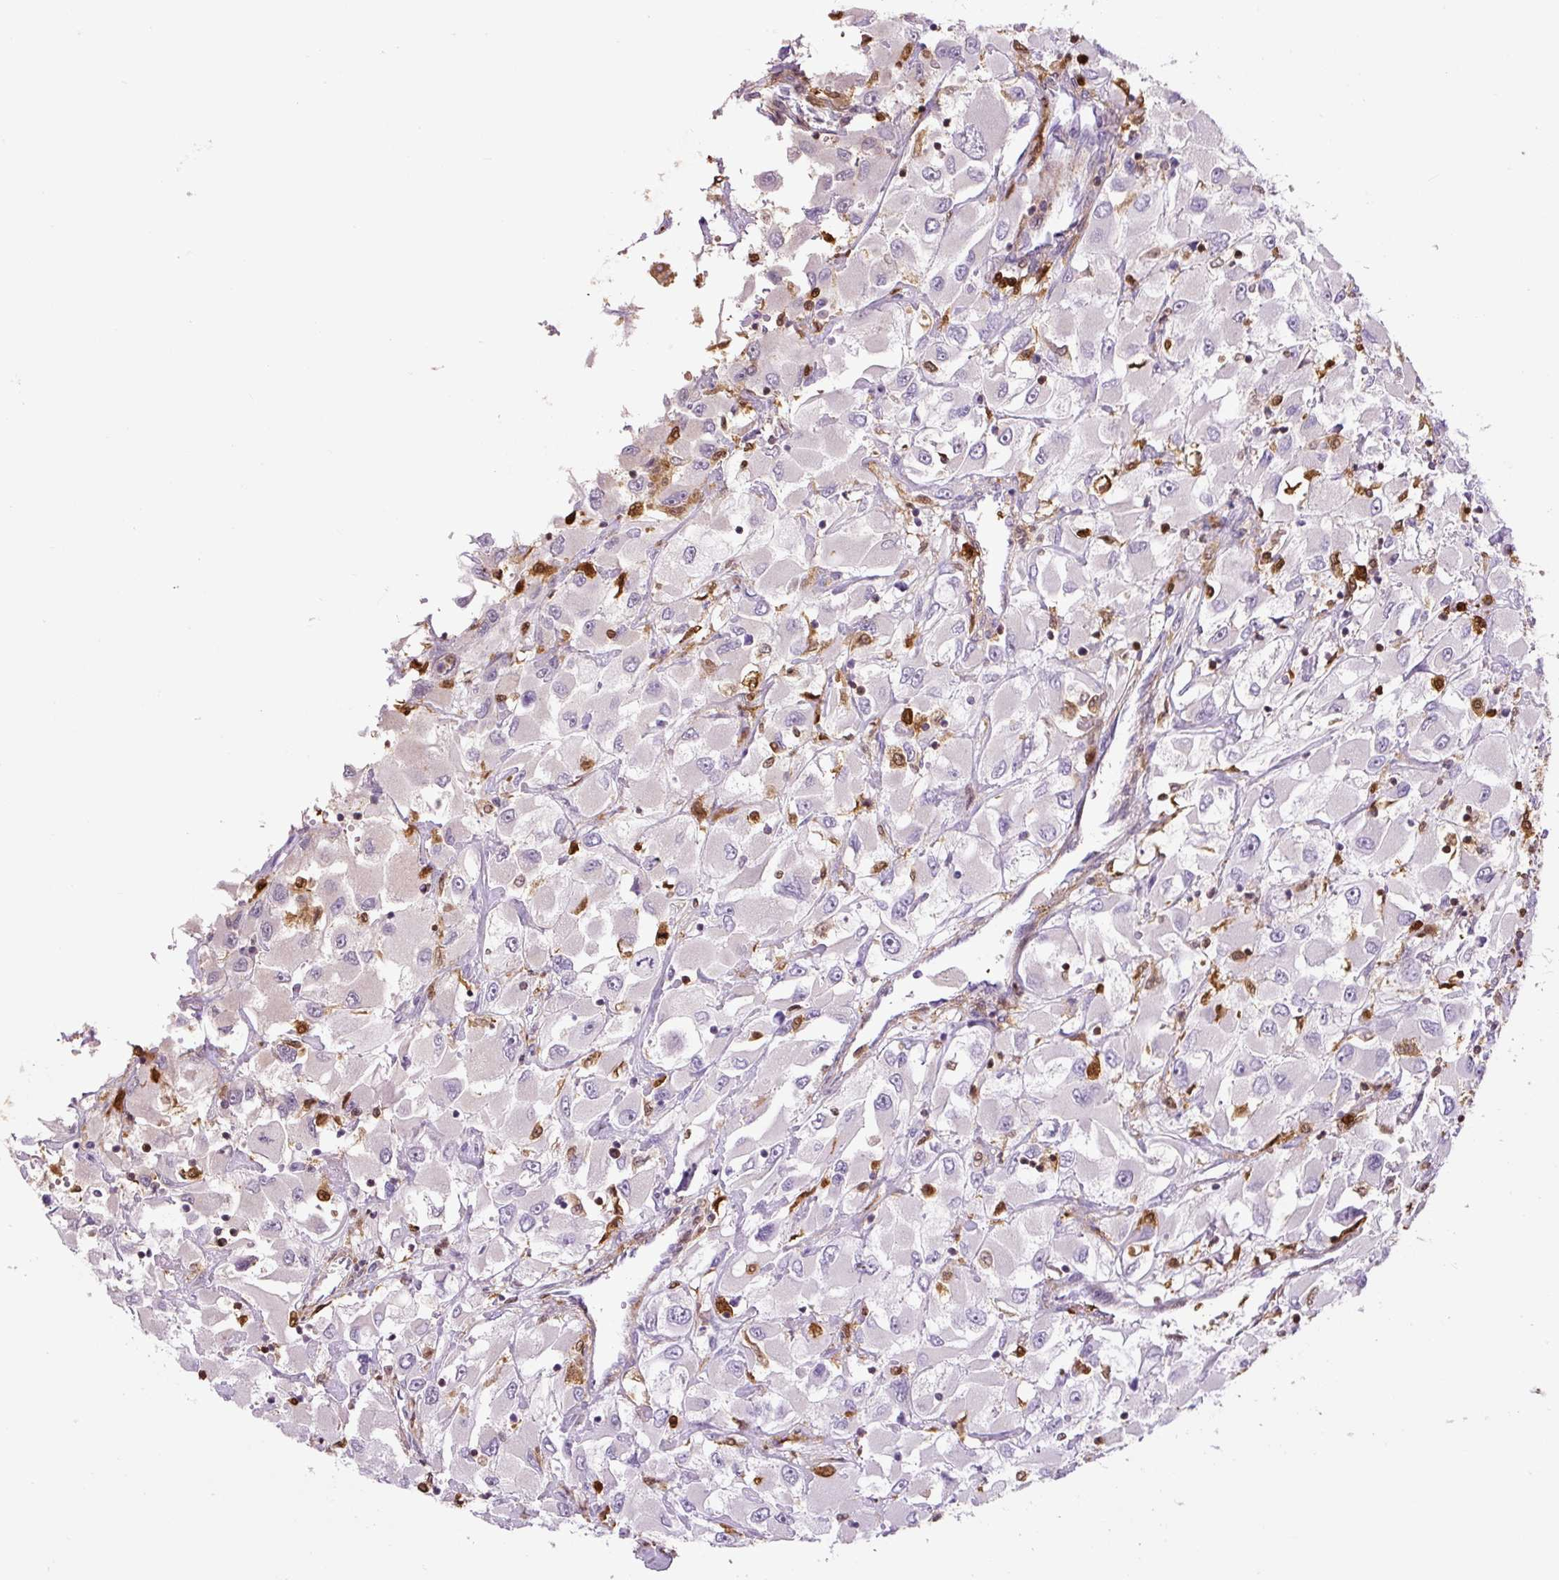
{"staining": {"intensity": "negative", "quantity": "none", "location": "none"}, "tissue": "renal cancer", "cell_type": "Tumor cells", "image_type": "cancer", "snomed": [{"axis": "morphology", "description": "Adenocarcinoma, NOS"}, {"axis": "topography", "description": "Kidney"}], "caption": "DAB (3,3'-diaminobenzidine) immunohistochemical staining of renal adenocarcinoma reveals no significant expression in tumor cells.", "gene": "S100A4", "patient": {"sex": "female", "age": 52}}